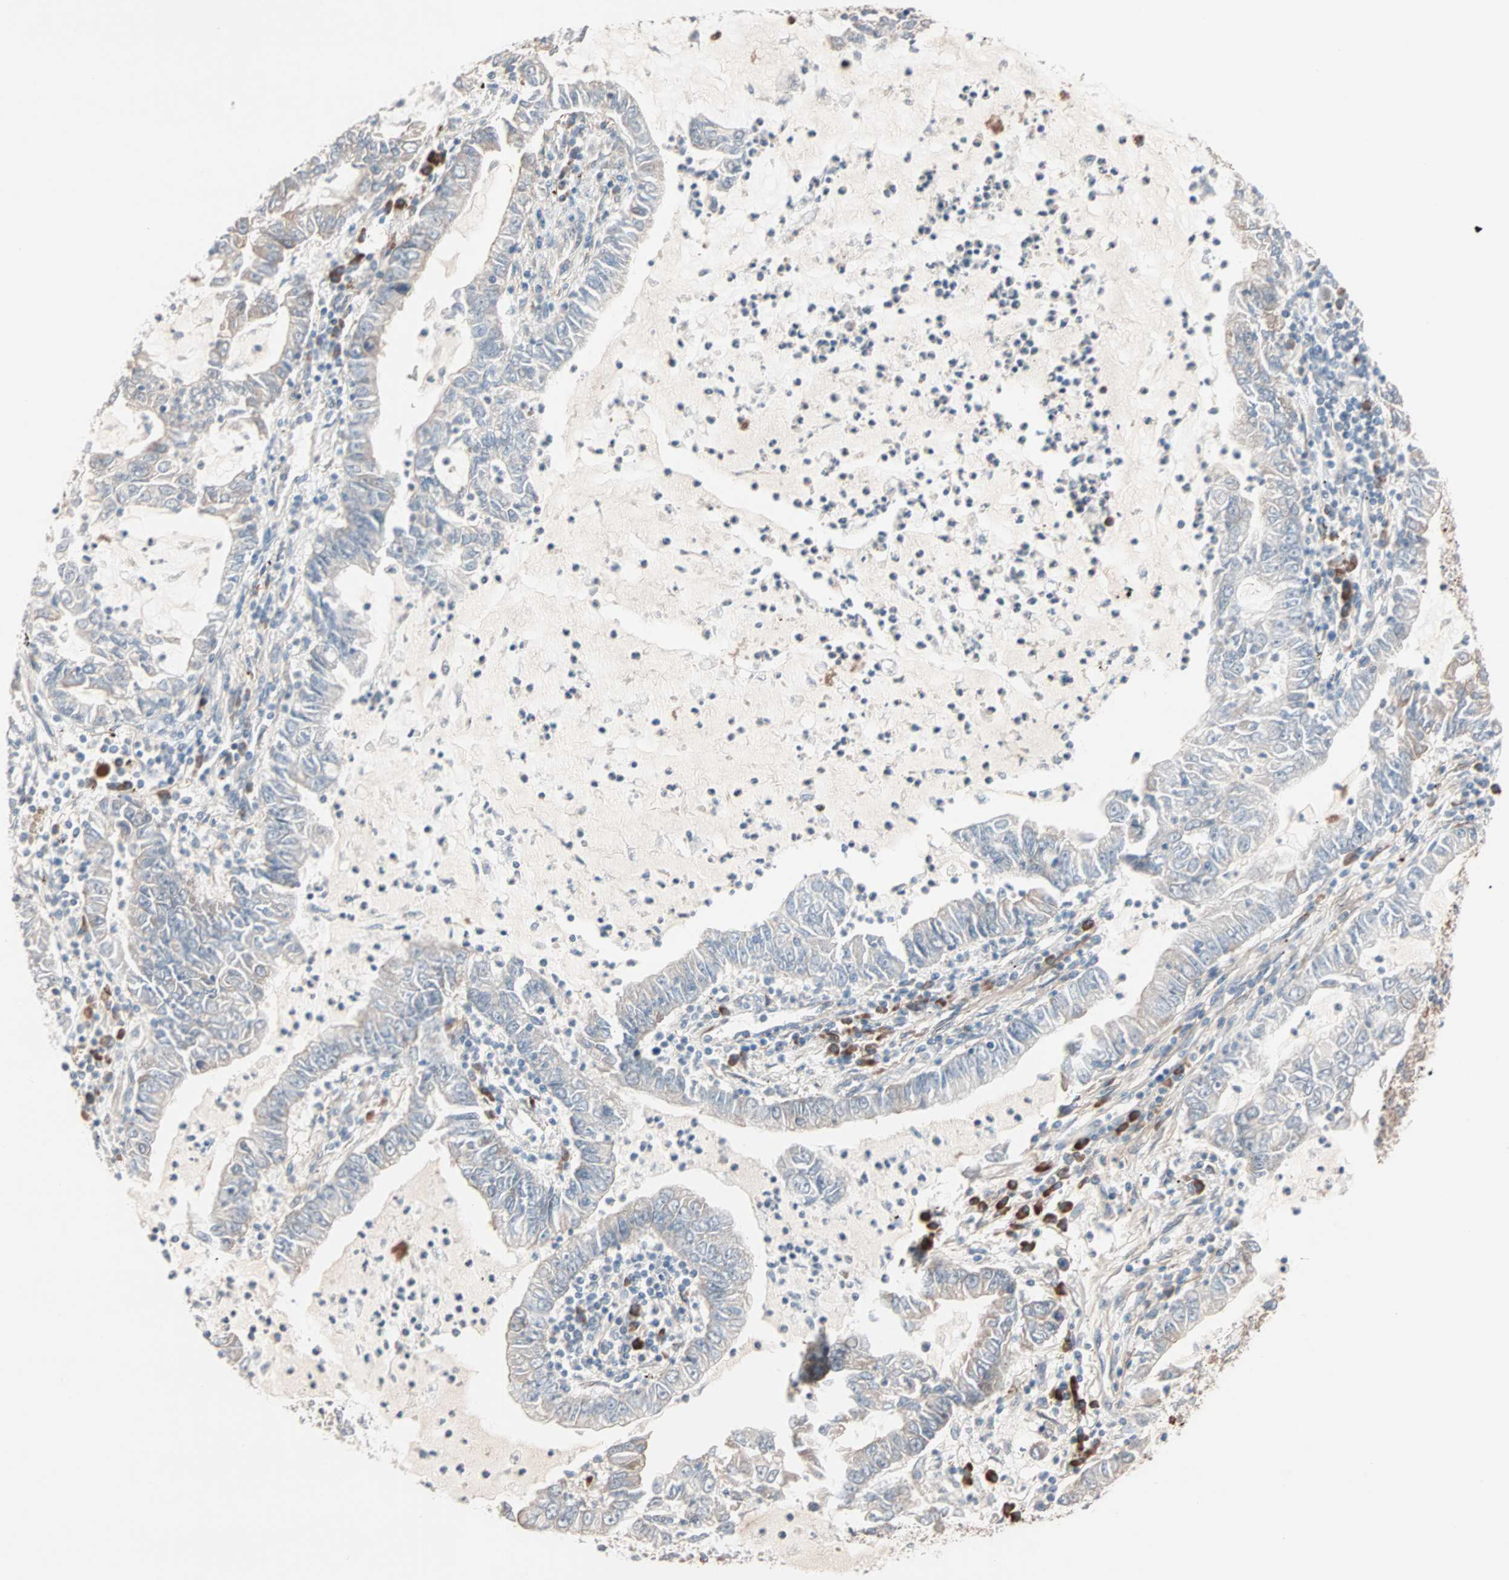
{"staining": {"intensity": "weak", "quantity": ">75%", "location": "cytoplasmic/membranous"}, "tissue": "lung cancer", "cell_type": "Tumor cells", "image_type": "cancer", "snomed": [{"axis": "morphology", "description": "Adenocarcinoma, NOS"}, {"axis": "topography", "description": "Lung"}], "caption": "Brown immunohistochemical staining in lung cancer (adenocarcinoma) exhibits weak cytoplasmic/membranous staining in about >75% of tumor cells.", "gene": "ALG5", "patient": {"sex": "female", "age": 51}}